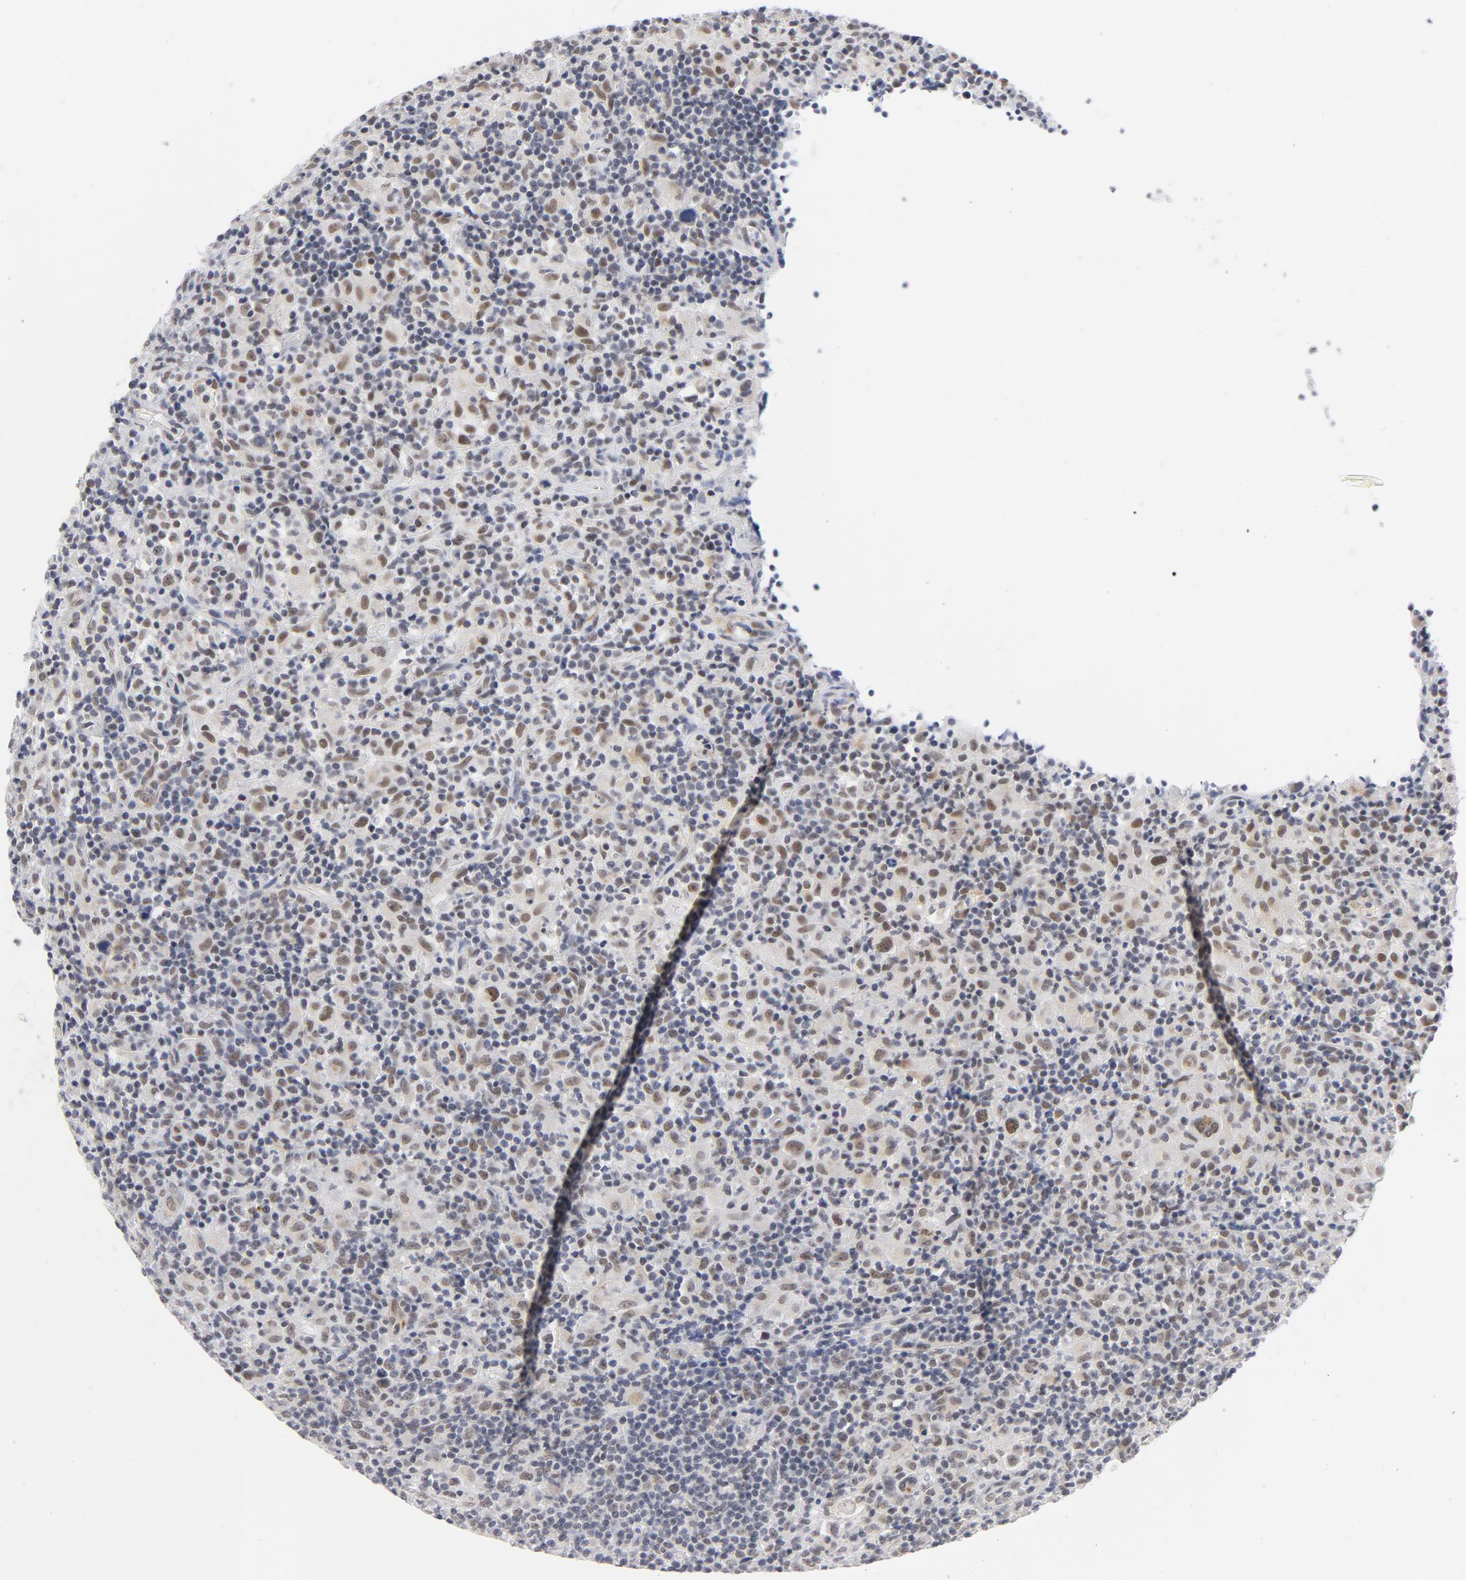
{"staining": {"intensity": "moderate", "quantity": "25%-75%", "location": "nuclear"}, "tissue": "lymphoma", "cell_type": "Tumor cells", "image_type": "cancer", "snomed": [{"axis": "morphology", "description": "Hodgkin's disease, NOS"}, {"axis": "topography", "description": "Lymph node"}], "caption": "This micrograph demonstrates IHC staining of human lymphoma, with medium moderate nuclear expression in approximately 25%-75% of tumor cells.", "gene": "BAP1", "patient": {"sex": "male", "age": 65}}